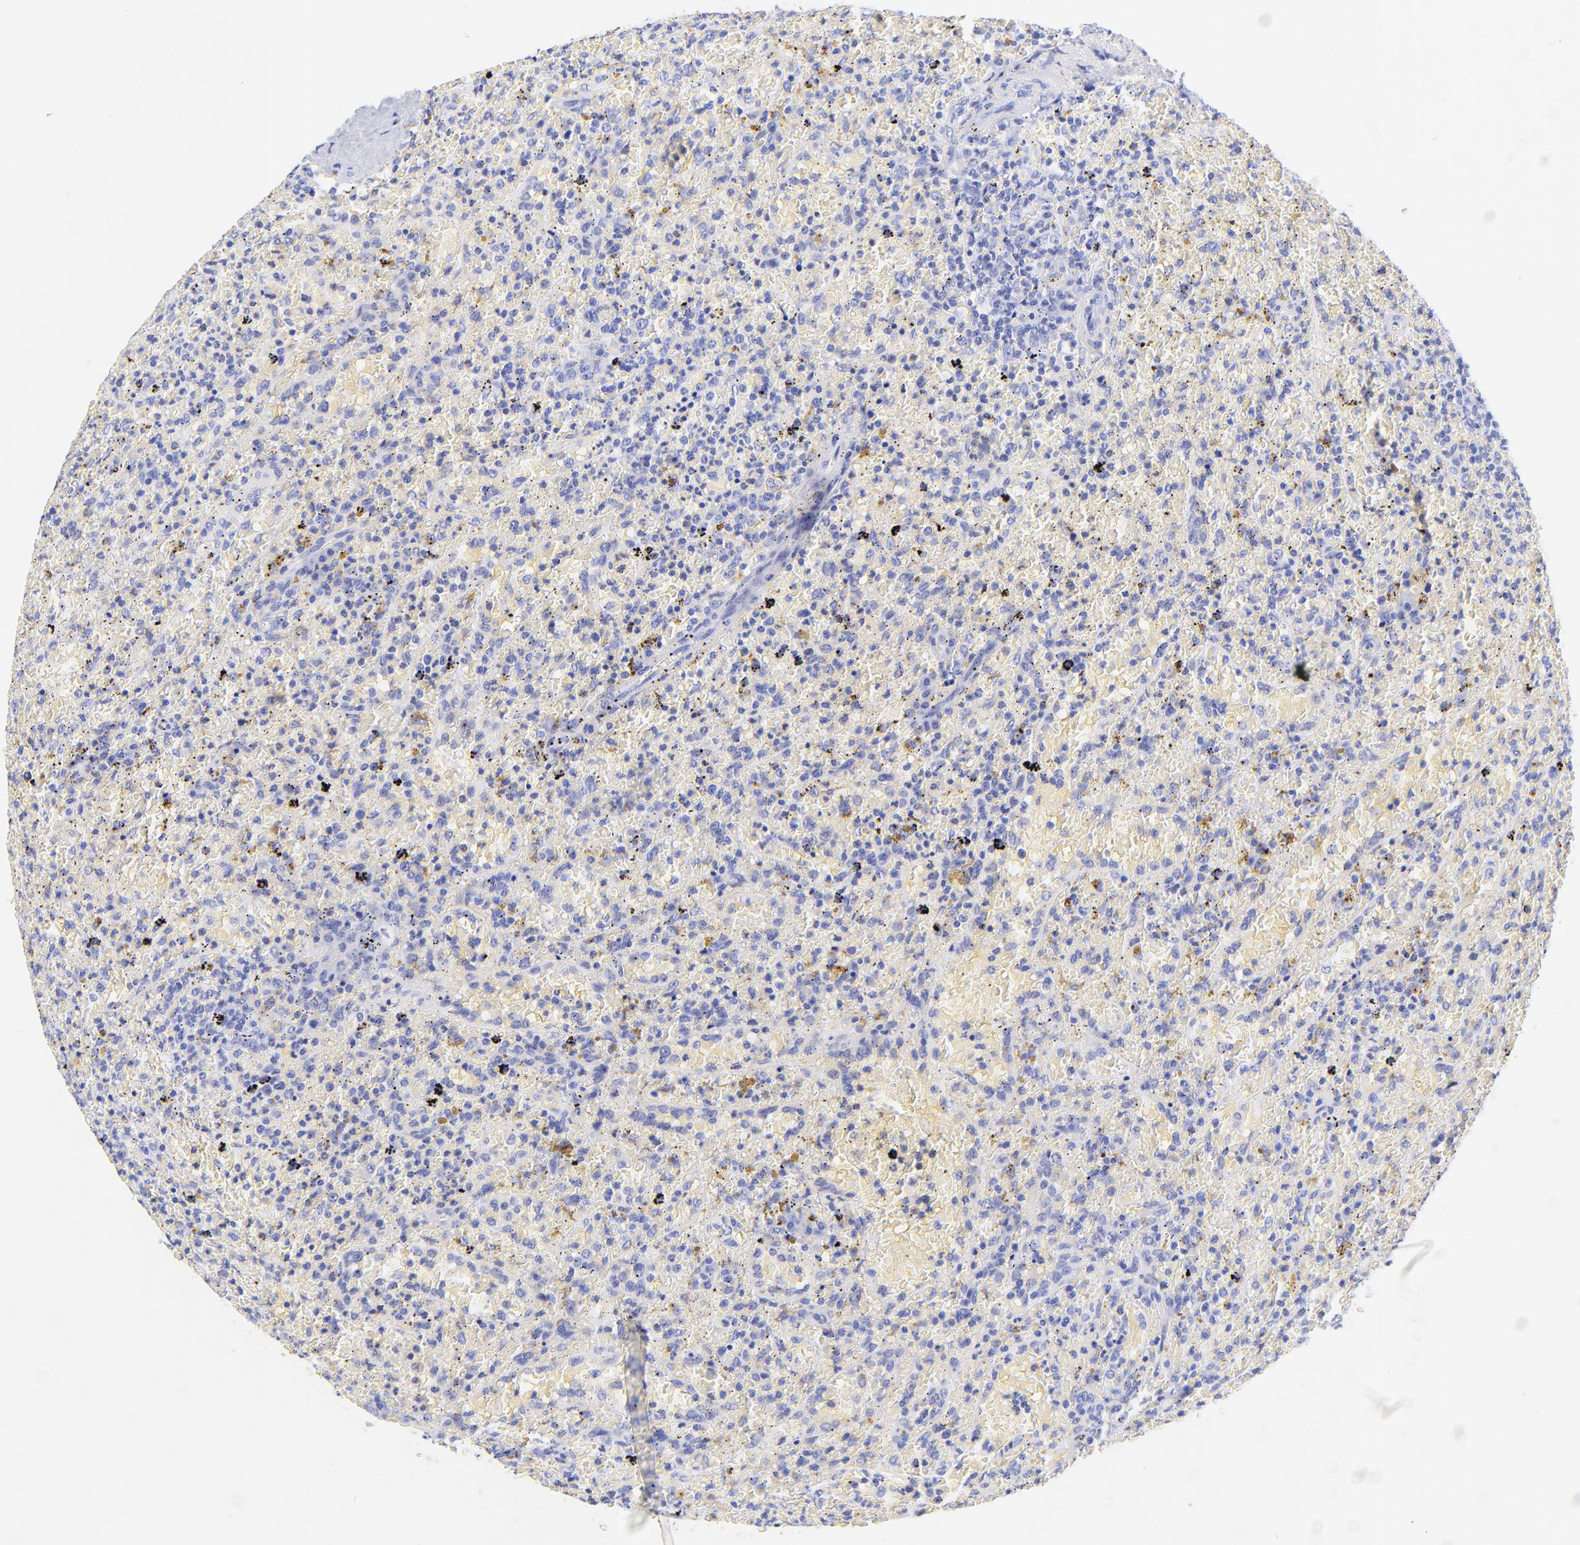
{"staining": {"intensity": "negative", "quantity": "none", "location": "none"}, "tissue": "lymphoma", "cell_type": "Tumor cells", "image_type": "cancer", "snomed": [{"axis": "morphology", "description": "Malignant lymphoma, non-Hodgkin's type, High grade"}, {"axis": "topography", "description": "Spleen"}, {"axis": "topography", "description": "Lymph node"}], "caption": "This photomicrograph is of lymphoma stained with IHC to label a protein in brown with the nuclei are counter-stained blue. There is no staining in tumor cells.", "gene": "KRT19", "patient": {"sex": "female", "age": 70}}